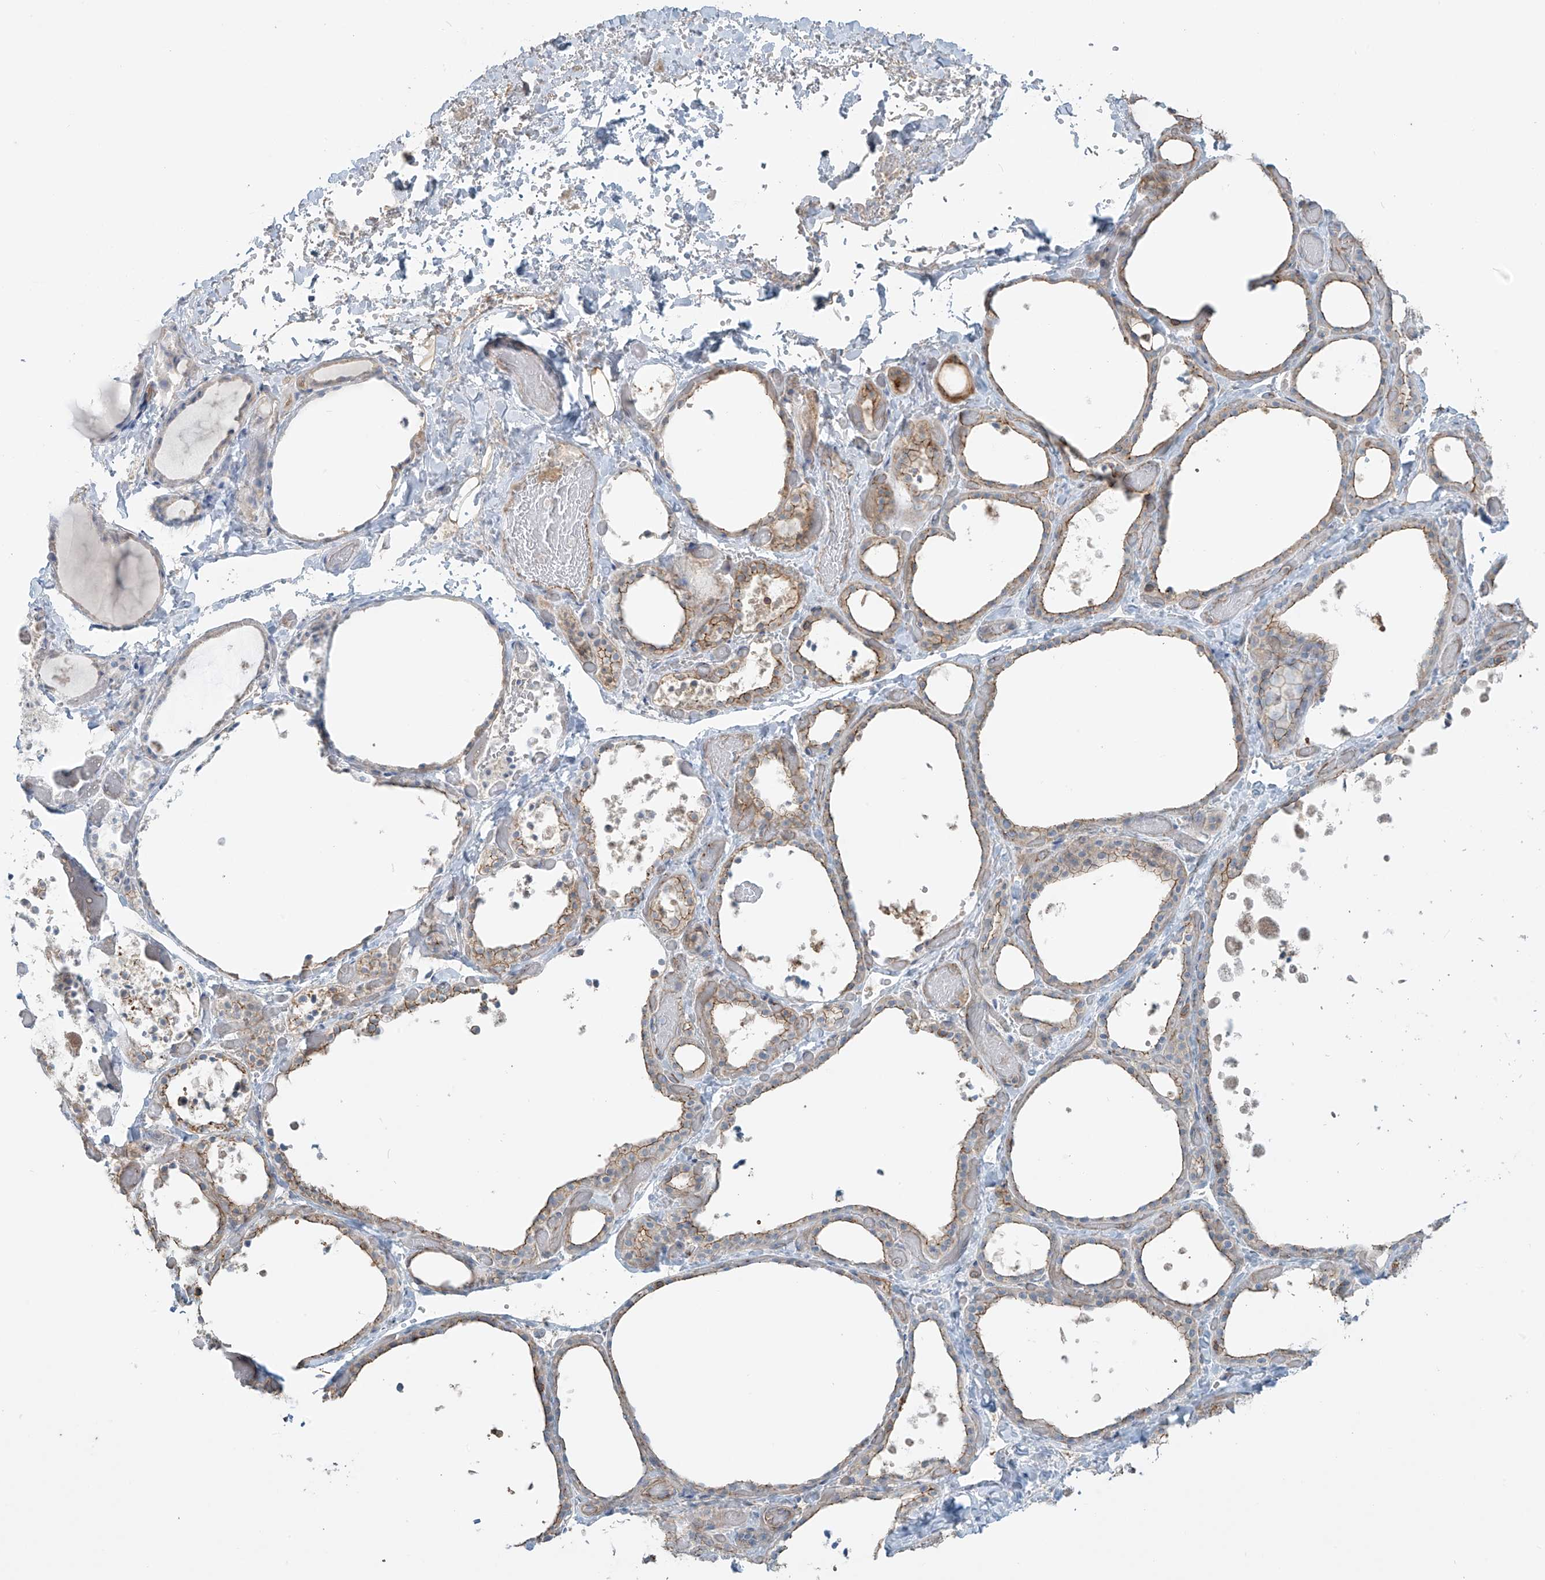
{"staining": {"intensity": "moderate", "quantity": "25%-75%", "location": "cytoplasmic/membranous"}, "tissue": "thyroid gland", "cell_type": "Glandular cells", "image_type": "normal", "snomed": [{"axis": "morphology", "description": "Normal tissue, NOS"}, {"axis": "topography", "description": "Thyroid gland"}], "caption": "IHC of unremarkable thyroid gland exhibits medium levels of moderate cytoplasmic/membranous positivity in about 25%-75% of glandular cells. The protein of interest is stained brown, and the nuclei are stained in blue (DAB (3,3'-diaminobenzidine) IHC with brightfield microscopy, high magnification).", "gene": "SLC9A2", "patient": {"sex": "female", "age": 44}}